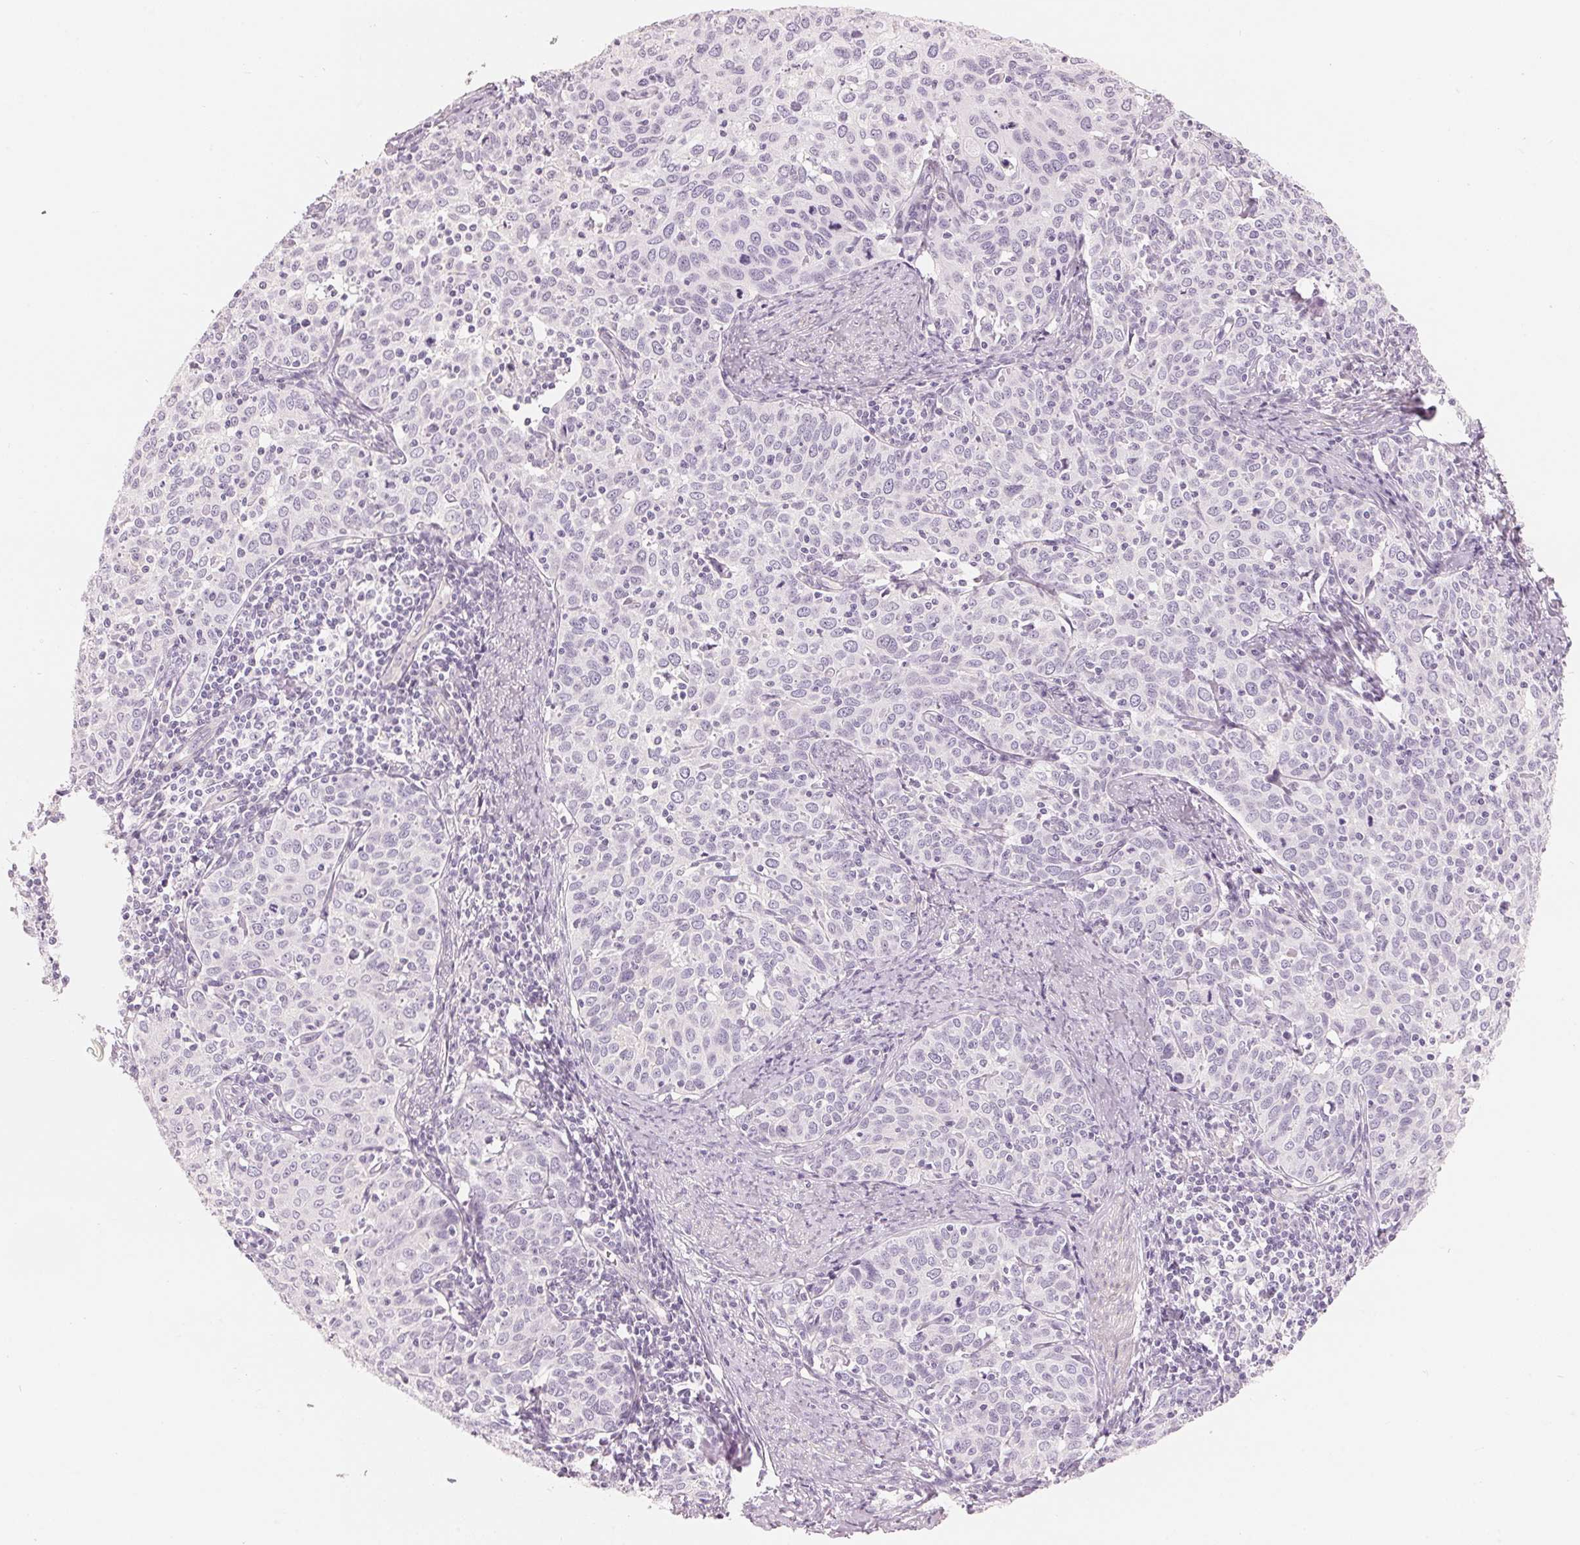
{"staining": {"intensity": "negative", "quantity": "none", "location": "none"}, "tissue": "cervical cancer", "cell_type": "Tumor cells", "image_type": "cancer", "snomed": [{"axis": "morphology", "description": "Squamous cell carcinoma, NOS"}, {"axis": "topography", "description": "Cervix"}], "caption": "An image of human cervical cancer is negative for staining in tumor cells. Nuclei are stained in blue.", "gene": "CFHR2", "patient": {"sex": "female", "age": 62}}